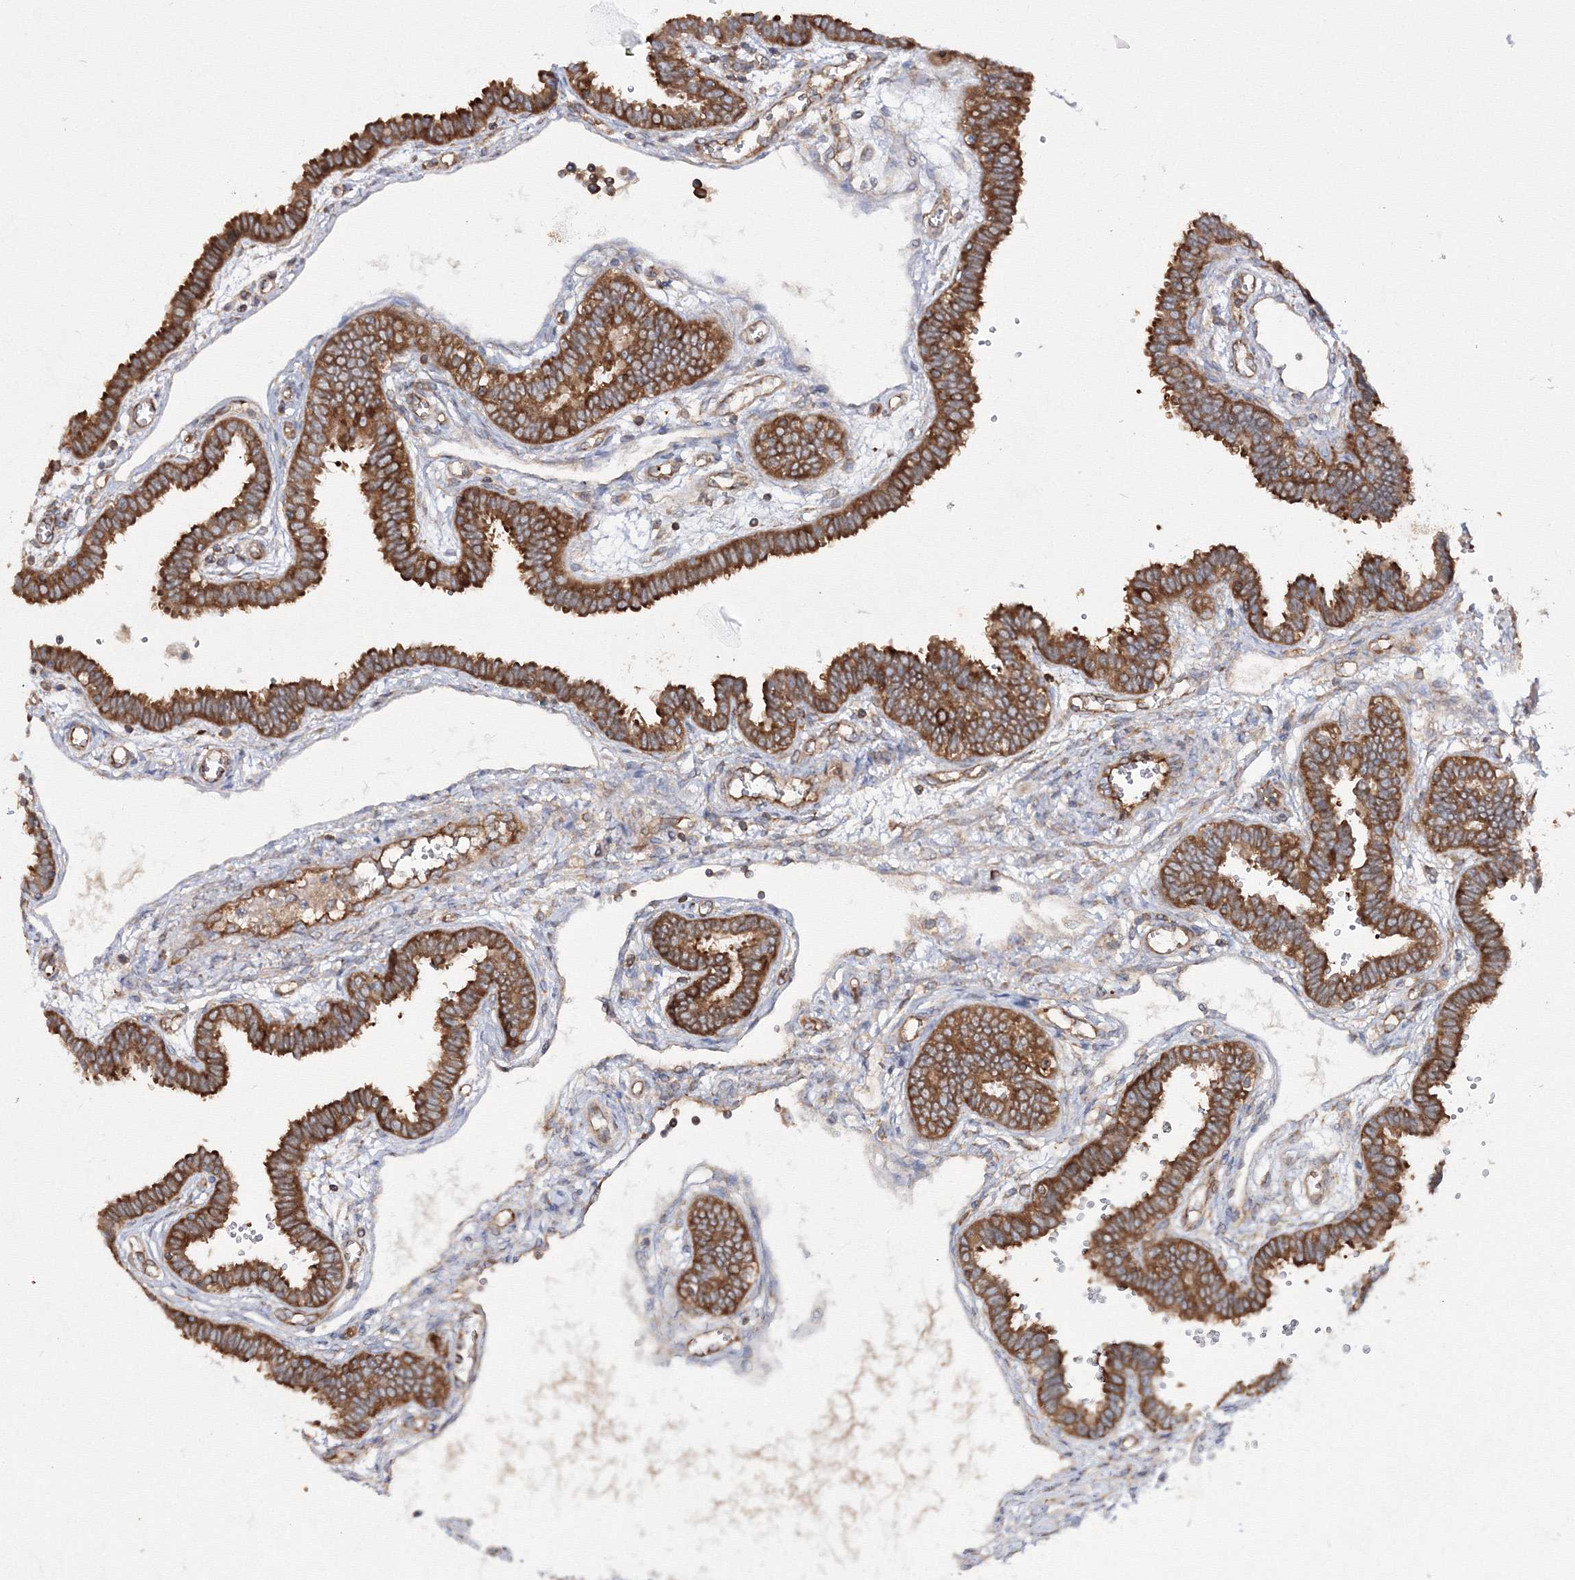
{"staining": {"intensity": "strong", "quantity": ">75%", "location": "cytoplasmic/membranous"}, "tissue": "fallopian tube", "cell_type": "Glandular cells", "image_type": "normal", "snomed": [{"axis": "morphology", "description": "Normal tissue, NOS"}, {"axis": "topography", "description": "Fallopian tube"}], "caption": "The image shows immunohistochemical staining of normal fallopian tube. There is strong cytoplasmic/membranous positivity is seen in approximately >75% of glandular cells.", "gene": "HARS1", "patient": {"sex": "female", "age": 32}}